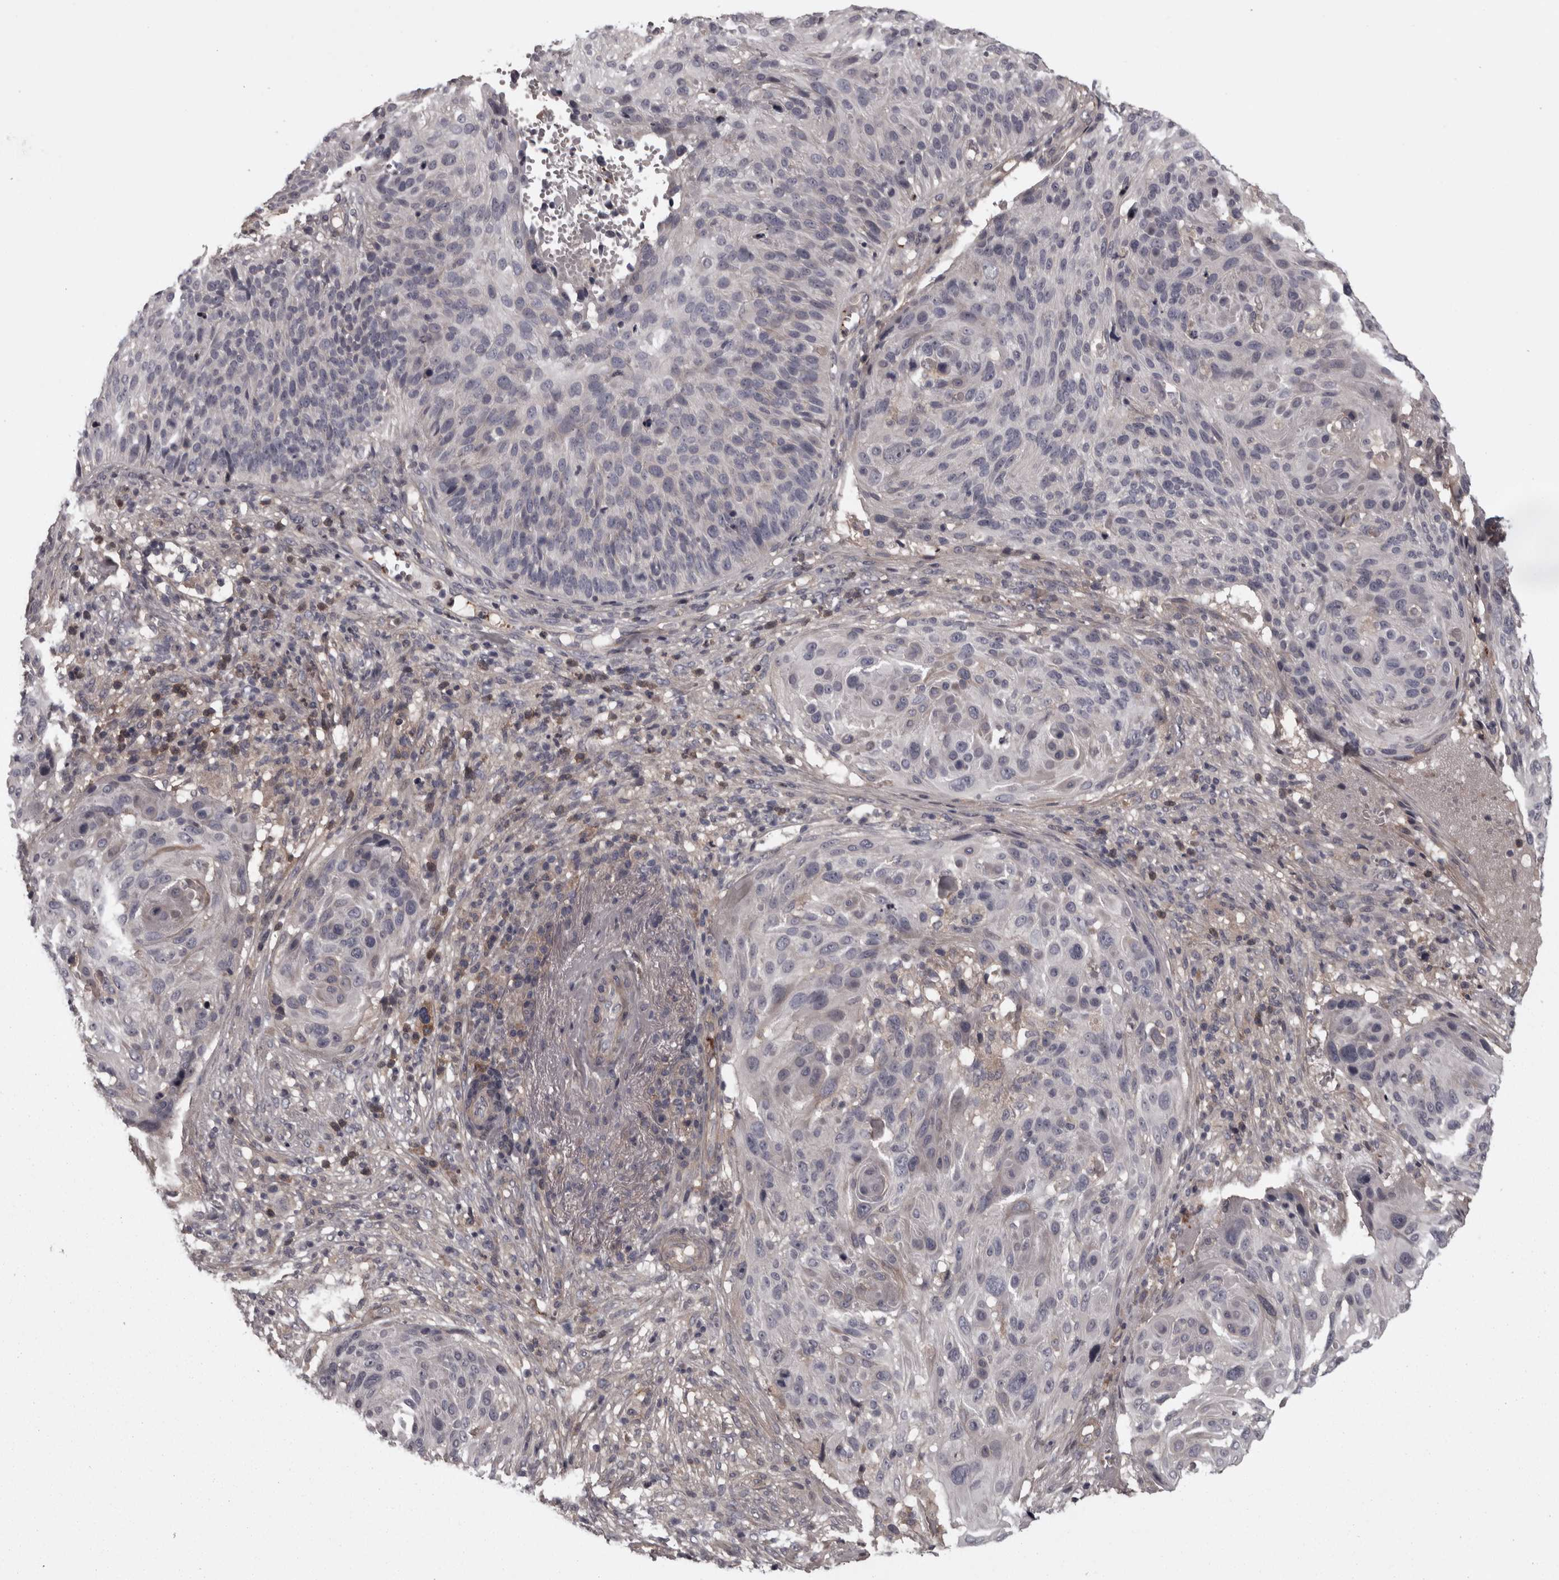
{"staining": {"intensity": "negative", "quantity": "none", "location": "none"}, "tissue": "cervical cancer", "cell_type": "Tumor cells", "image_type": "cancer", "snomed": [{"axis": "morphology", "description": "Squamous cell carcinoma, NOS"}, {"axis": "topography", "description": "Cervix"}], "caption": "Cervical squamous cell carcinoma was stained to show a protein in brown. There is no significant positivity in tumor cells. (Brightfield microscopy of DAB (3,3'-diaminobenzidine) immunohistochemistry (IHC) at high magnification).", "gene": "RSU1", "patient": {"sex": "female", "age": 74}}